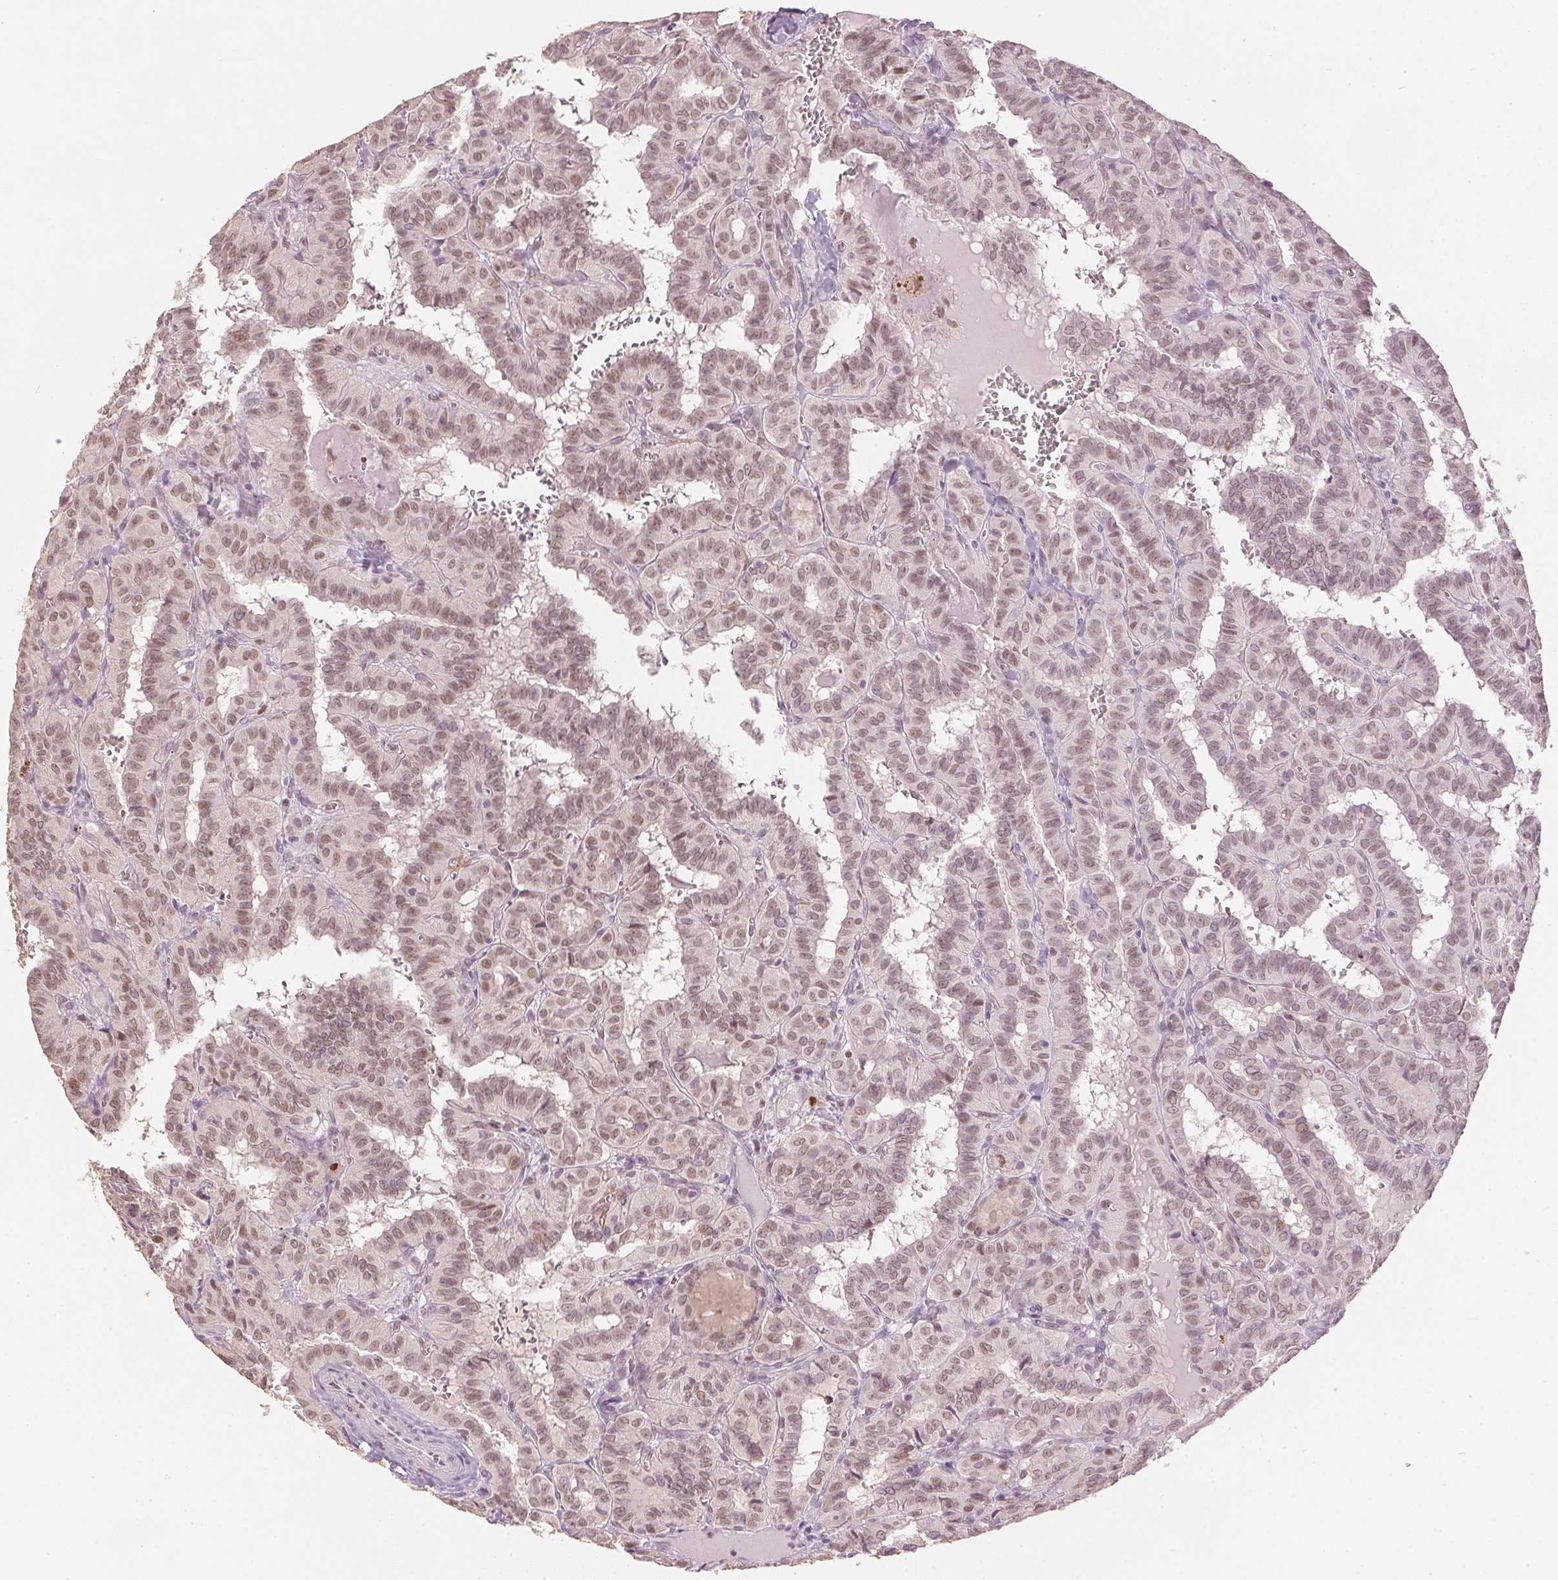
{"staining": {"intensity": "moderate", "quantity": "25%-75%", "location": "nuclear"}, "tissue": "thyroid cancer", "cell_type": "Tumor cells", "image_type": "cancer", "snomed": [{"axis": "morphology", "description": "Papillary adenocarcinoma, NOS"}, {"axis": "topography", "description": "Thyroid gland"}], "caption": "Human thyroid cancer (papillary adenocarcinoma) stained for a protein (brown) exhibits moderate nuclear positive staining in approximately 25%-75% of tumor cells.", "gene": "SLC39A3", "patient": {"sex": "female", "age": 21}}